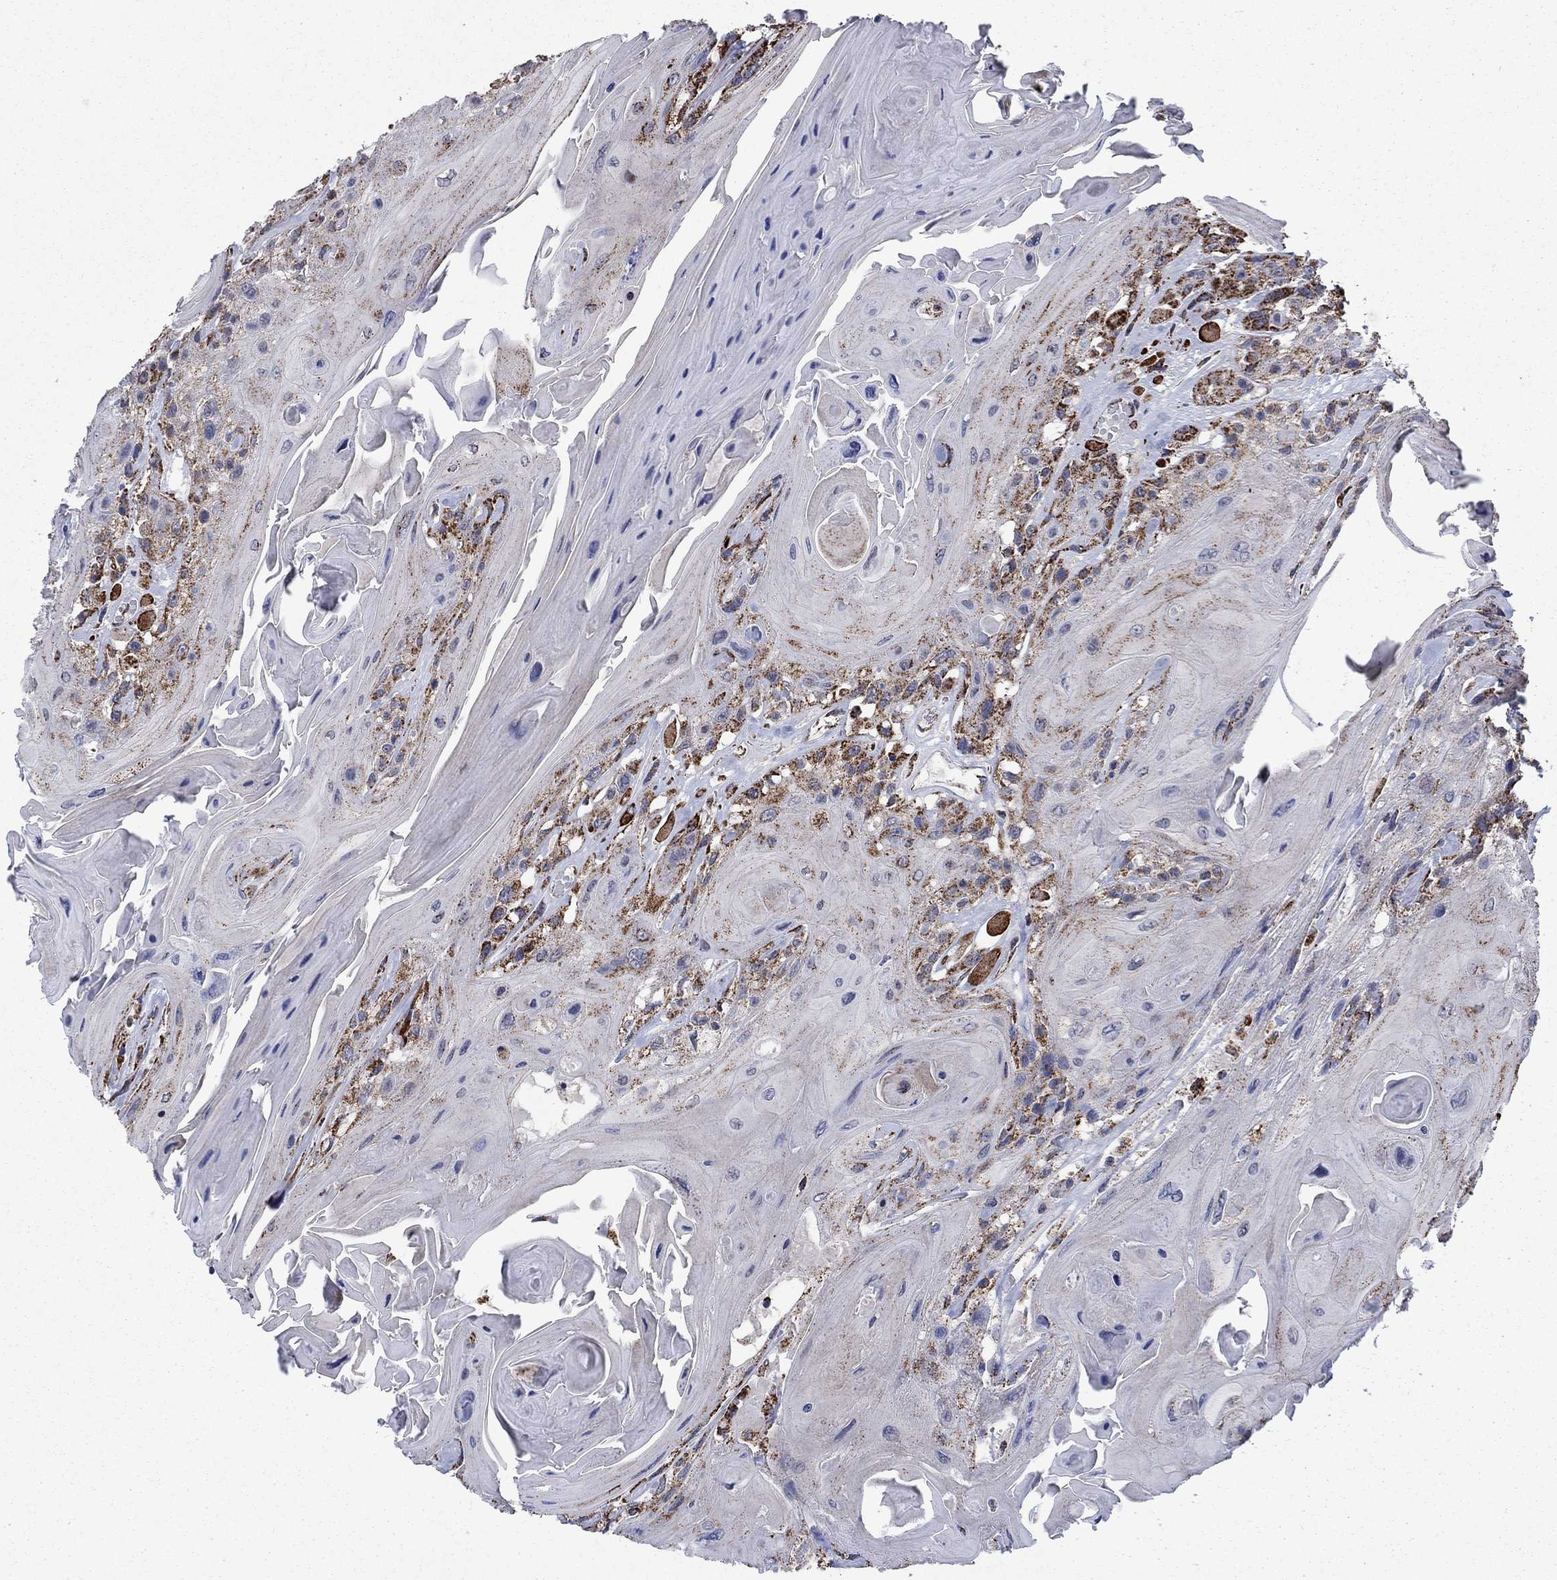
{"staining": {"intensity": "strong", "quantity": "25%-75%", "location": "cytoplasmic/membranous"}, "tissue": "head and neck cancer", "cell_type": "Tumor cells", "image_type": "cancer", "snomed": [{"axis": "morphology", "description": "Squamous cell carcinoma, NOS"}, {"axis": "topography", "description": "Head-Neck"}], "caption": "A micrograph showing strong cytoplasmic/membranous expression in approximately 25%-75% of tumor cells in squamous cell carcinoma (head and neck), as visualized by brown immunohistochemical staining.", "gene": "MOAP1", "patient": {"sex": "female", "age": 59}}